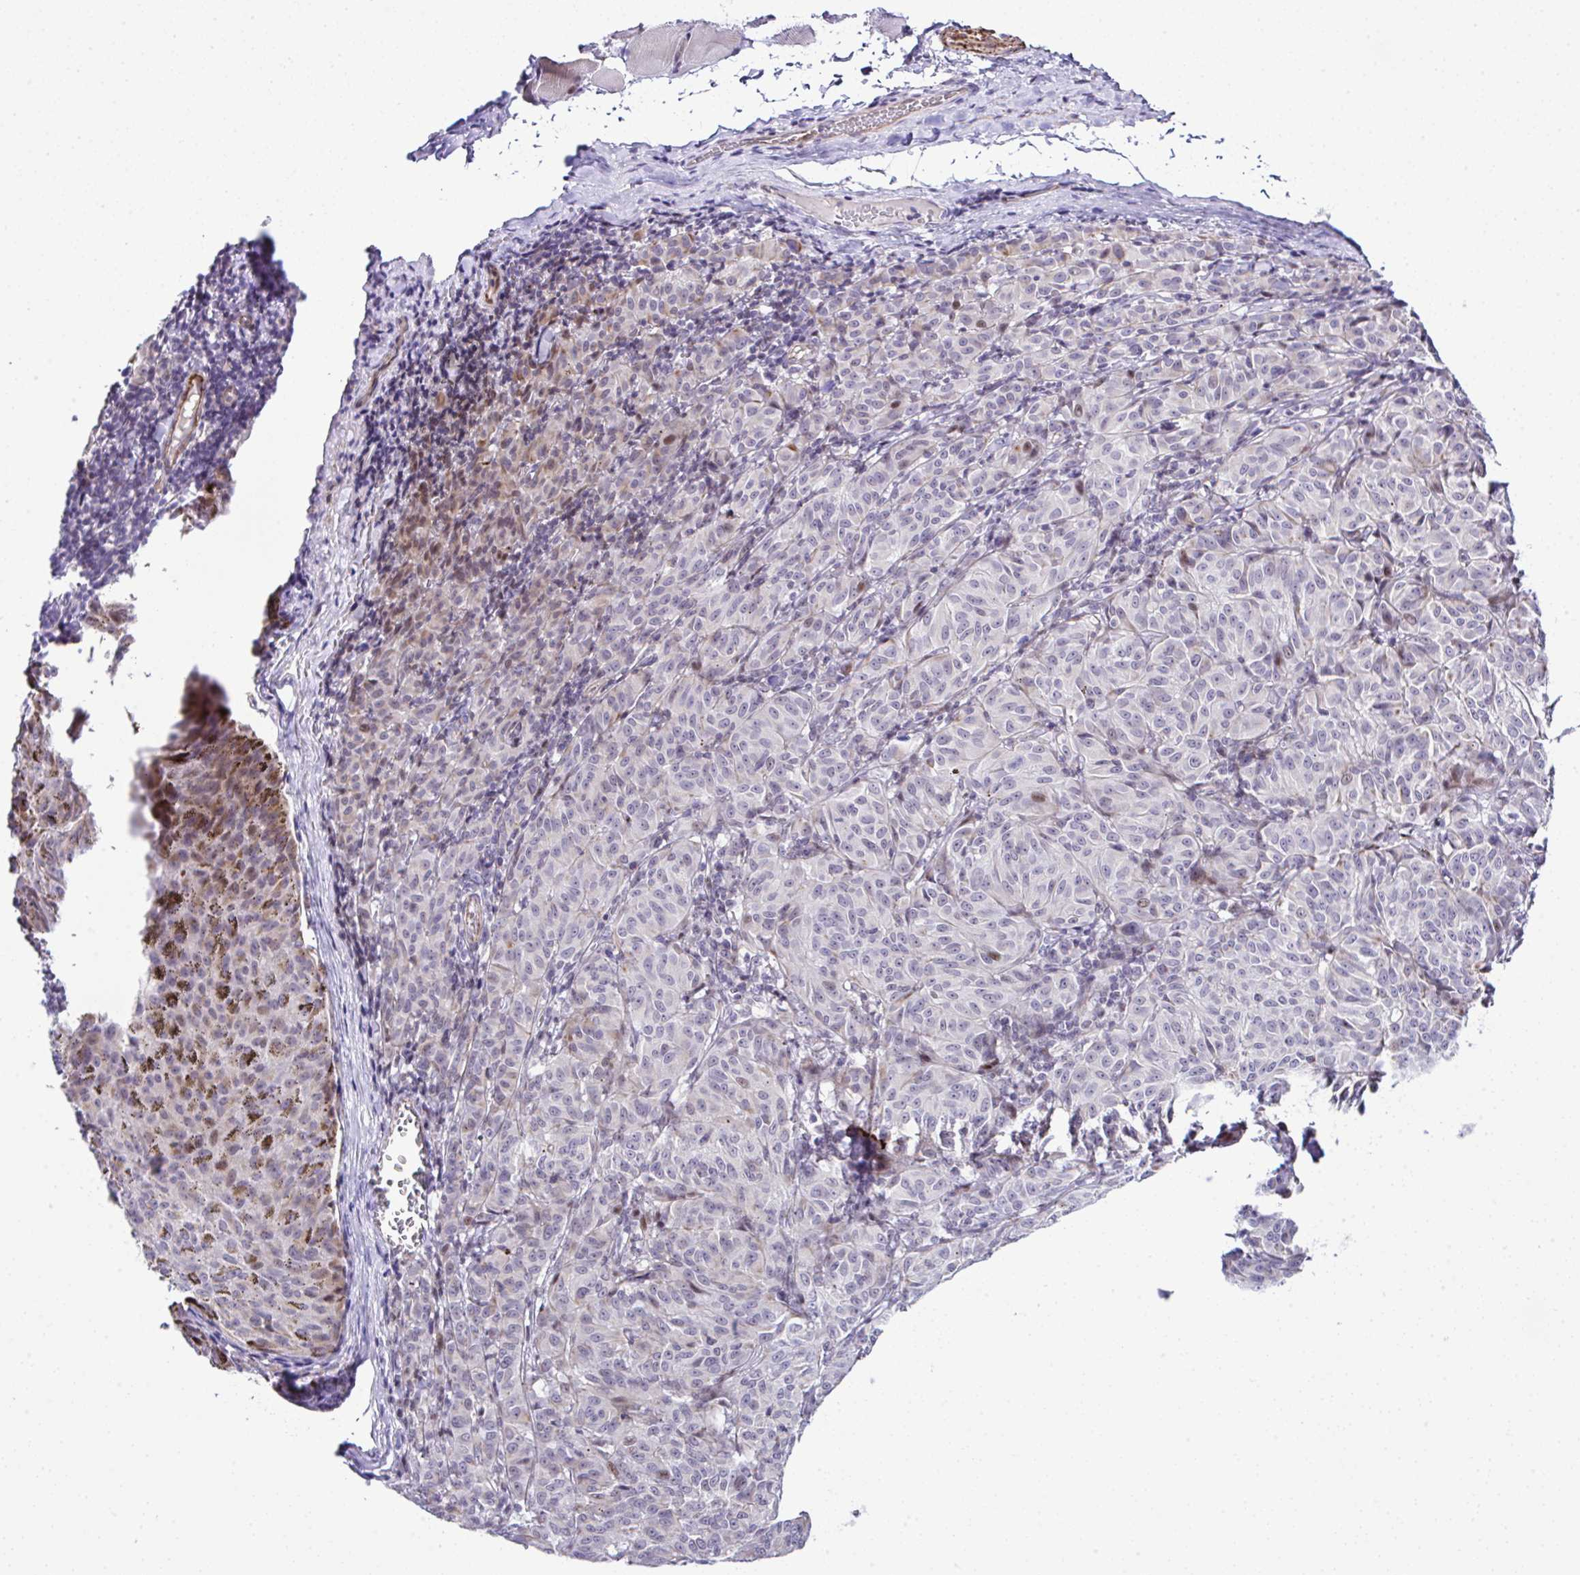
{"staining": {"intensity": "negative", "quantity": "none", "location": "none"}, "tissue": "melanoma", "cell_type": "Tumor cells", "image_type": "cancer", "snomed": [{"axis": "morphology", "description": "Malignant melanoma, NOS"}, {"axis": "topography", "description": "Skin"}], "caption": "The photomicrograph demonstrates no staining of tumor cells in malignant melanoma.", "gene": "FBXO34", "patient": {"sex": "female", "age": 72}}